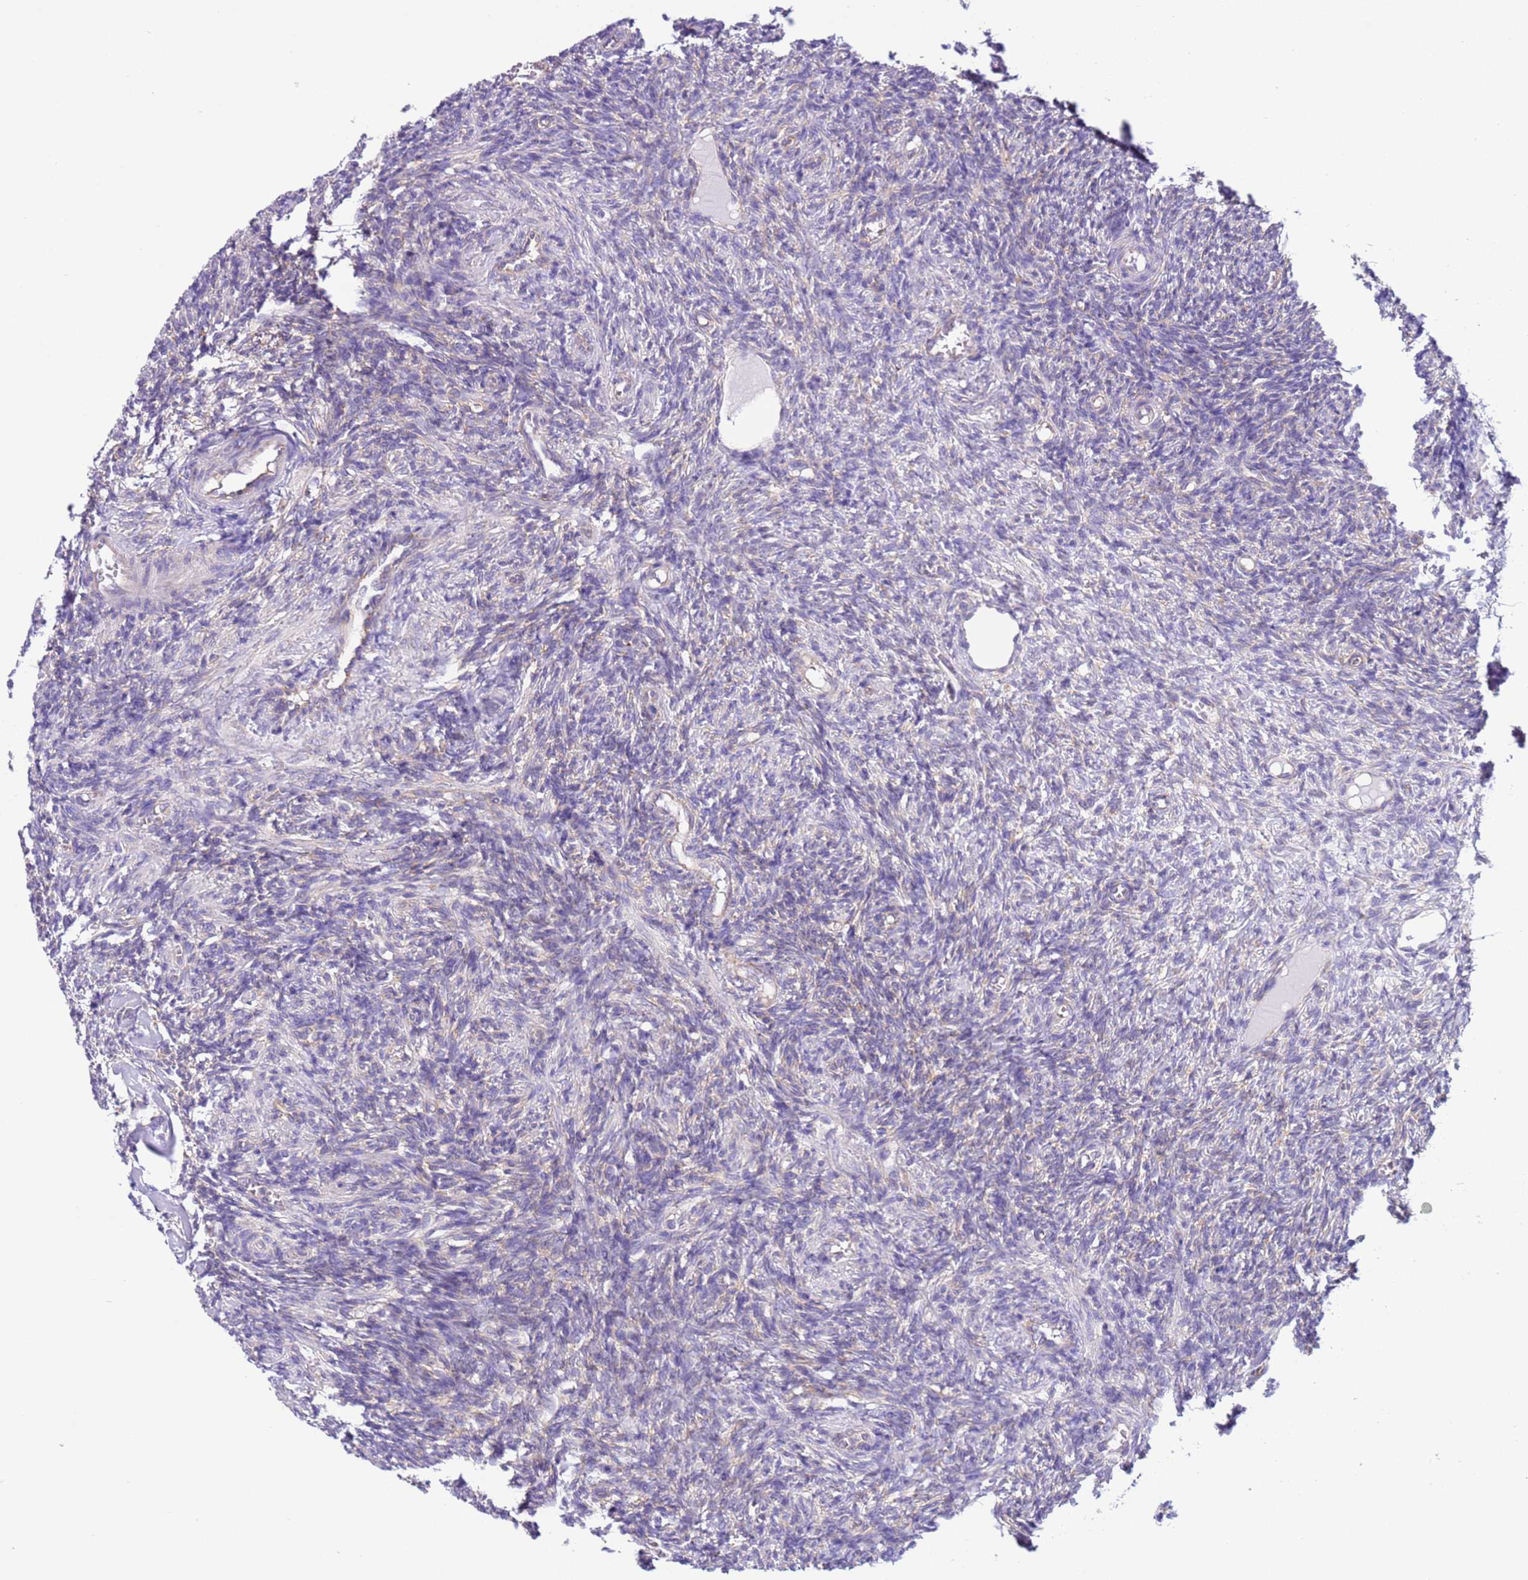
{"staining": {"intensity": "negative", "quantity": "none", "location": "none"}, "tissue": "ovary", "cell_type": "Follicle cells", "image_type": "normal", "snomed": [{"axis": "morphology", "description": "Normal tissue, NOS"}, {"axis": "topography", "description": "Ovary"}], "caption": "Human ovary stained for a protein using IHC reveals no positivity in follicle cells.", "gene": "VARS1", "patient": {"sex": "female", "age": 27}}